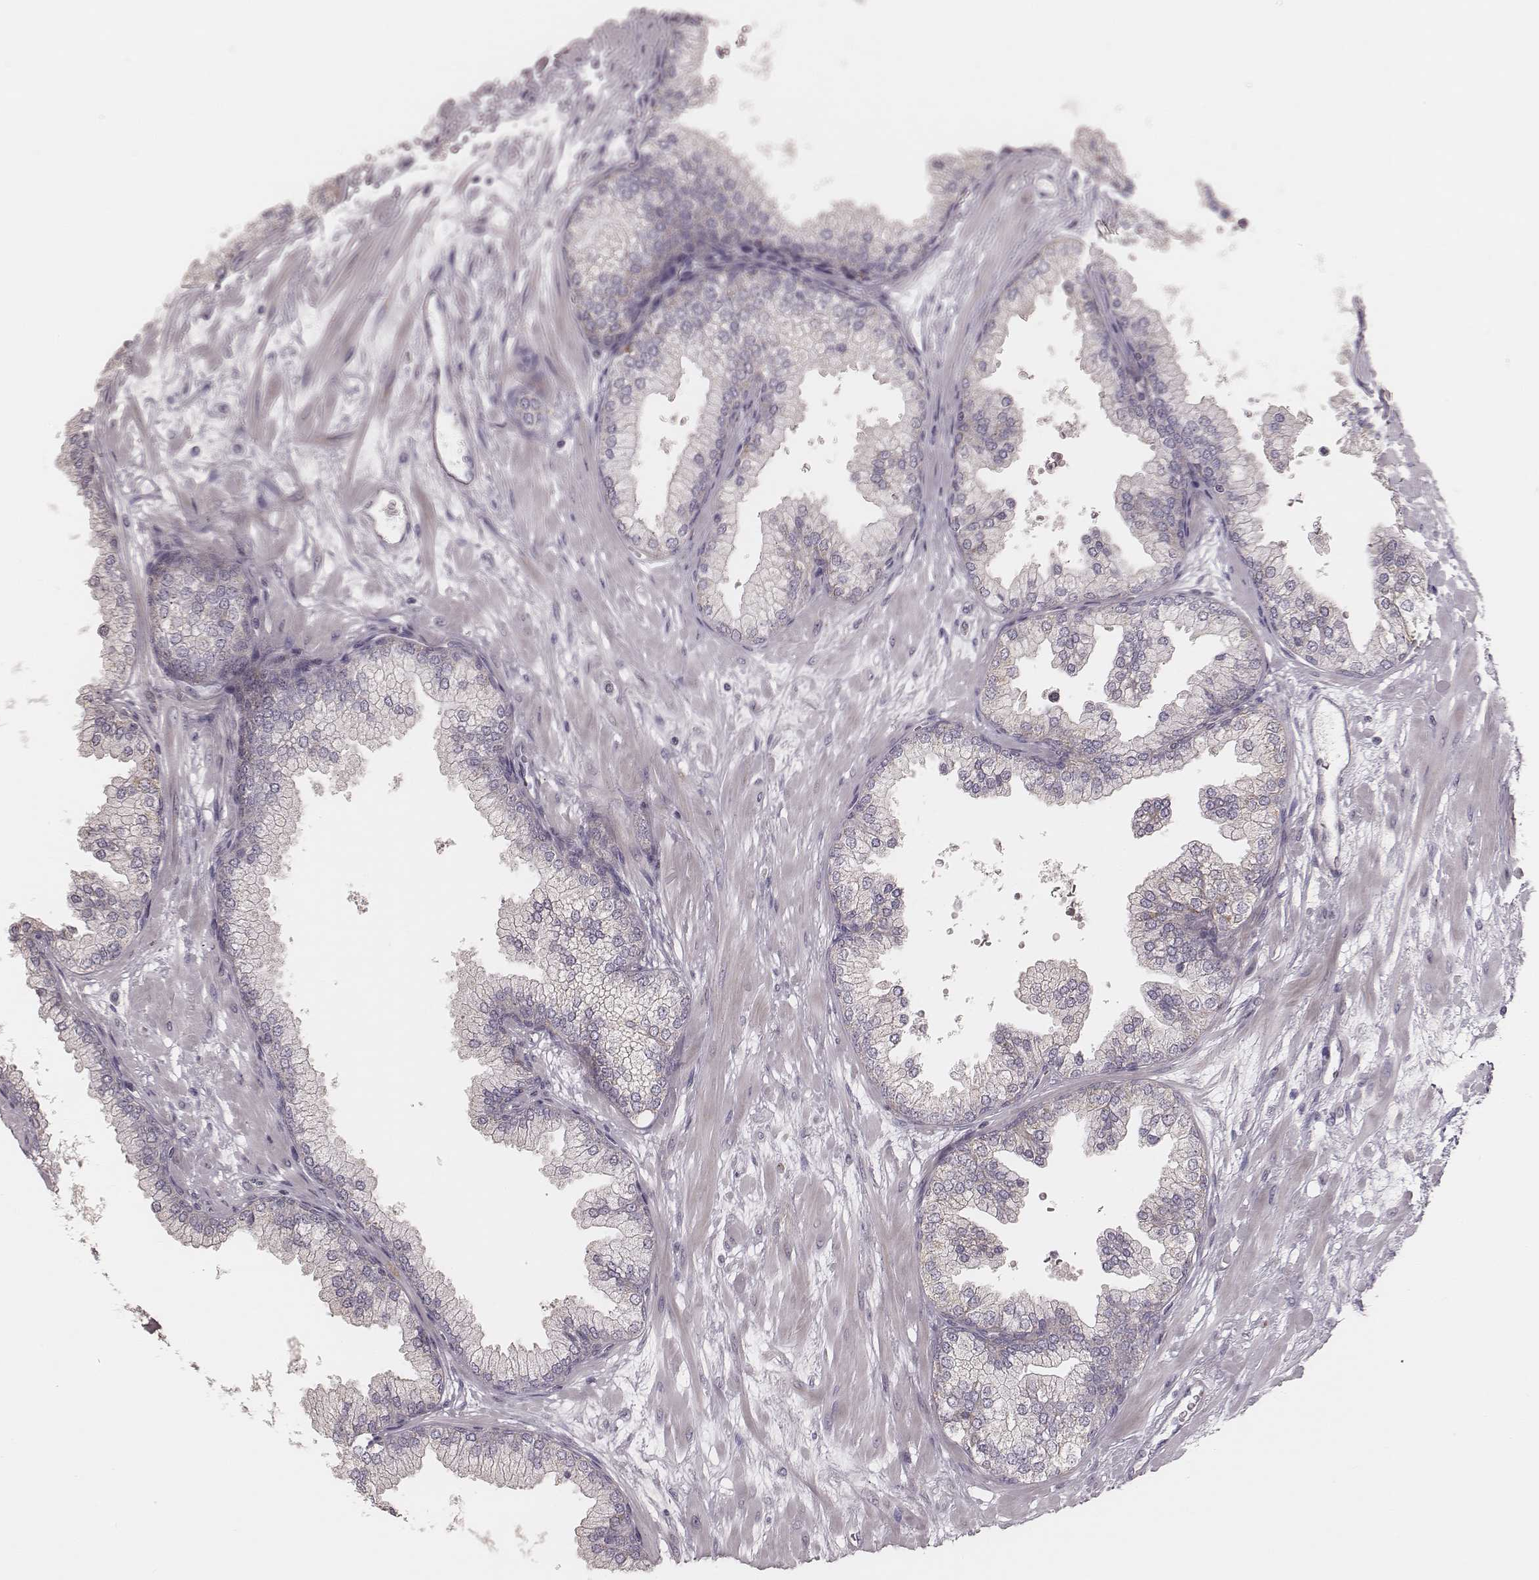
{"staining": {"intensity": "negative", "quantity": "none", "location": "none"}, "tissue": "prostate", "cell_type": "Glandular cells", "image_type": "normal", "snomed": [{"axis": "morphology", "description": "Normal tissue, NOS"}, {"axis": "topography", "description": "Prostate"}, {"axis": "topography", "description": "Peripheral nerve tissue"}], "caption": "Protein analysis of normal prostate displays no significant staining in glandular cells. The staining is performed using DAB brown chromogen with nuclei counter-stained in using hematoxylin.", "gene": "KIF5C", "patient": {"sex": "male", "age": 61}}